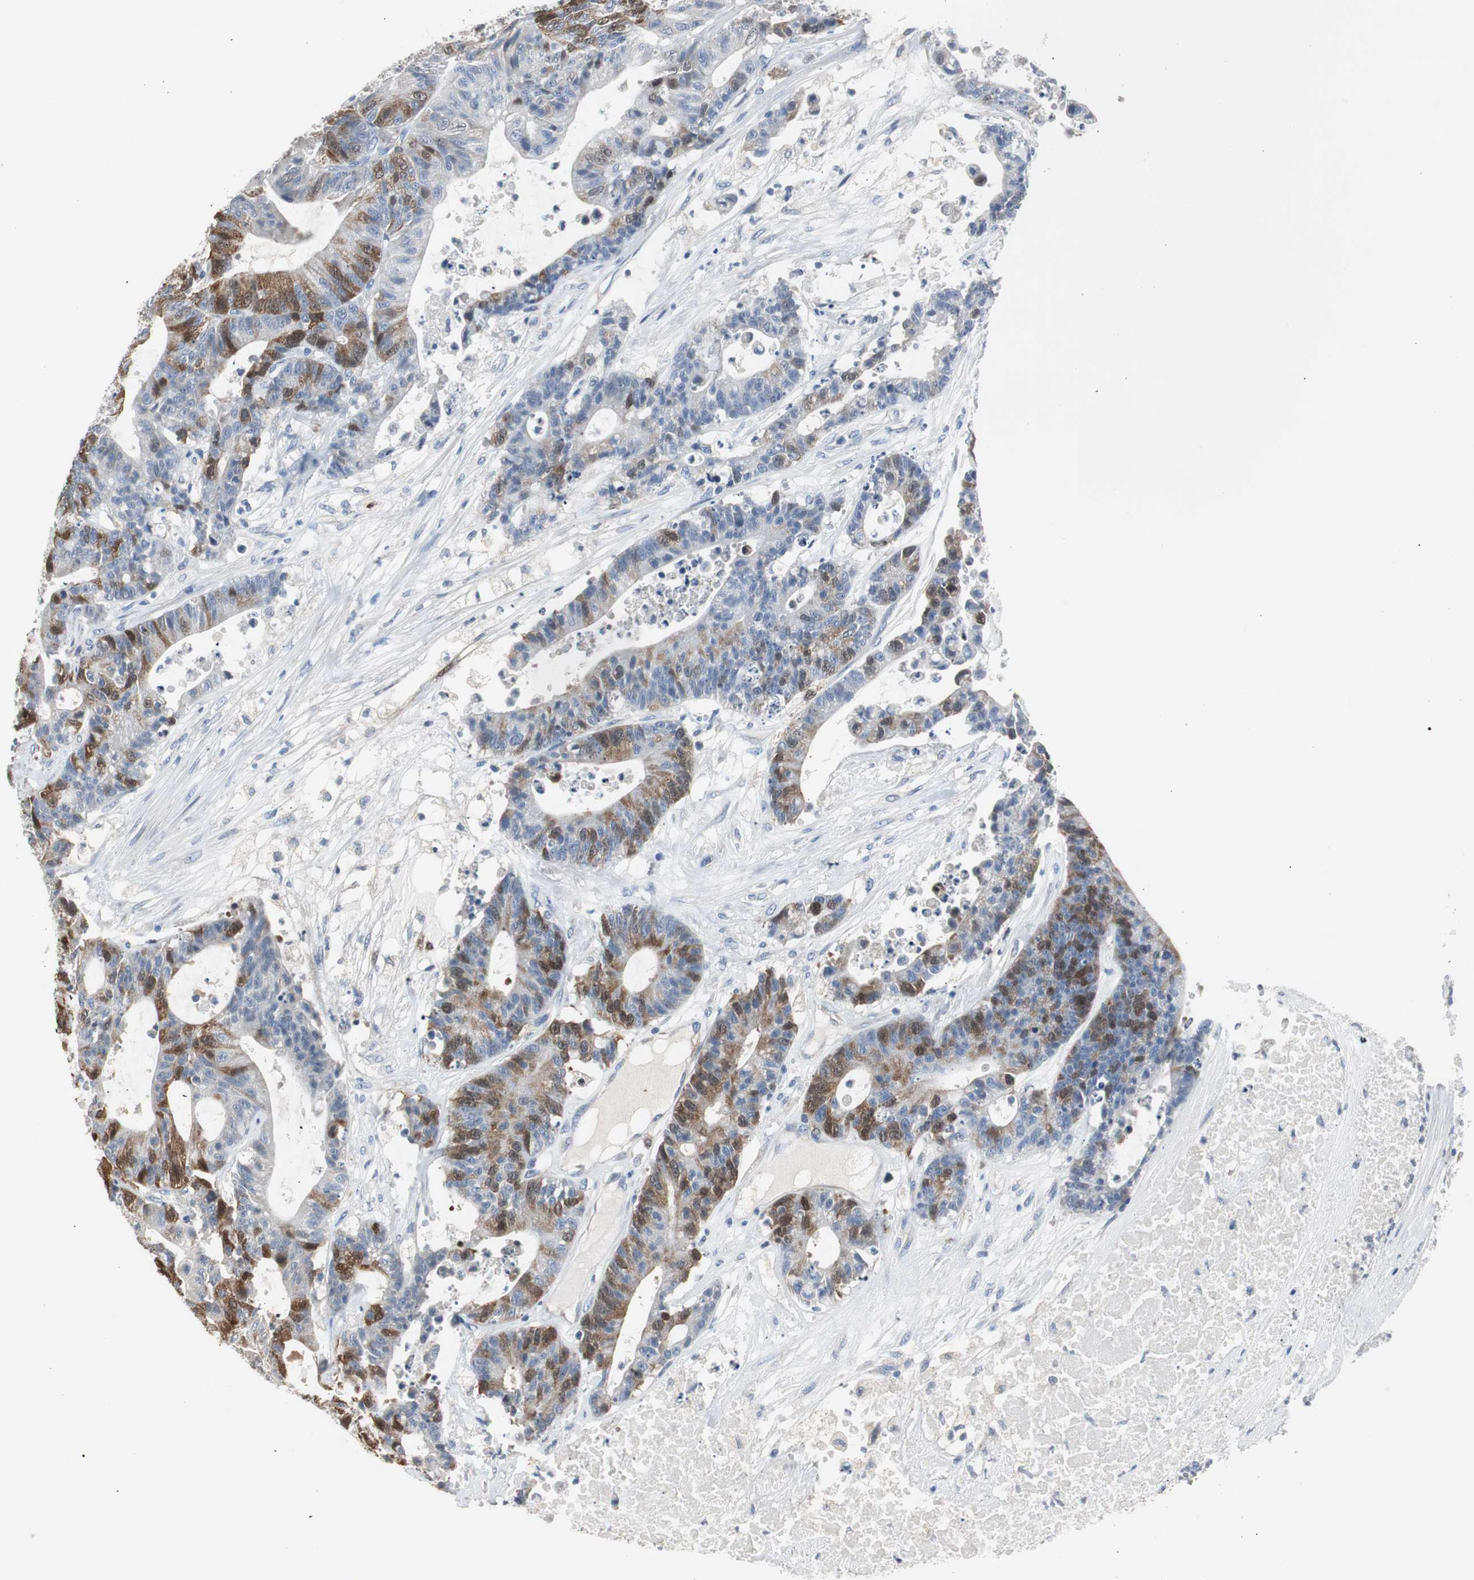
{"staining": {"intensity": "strong", "quantity": "25%-75%", "location": "cytoplasmic/membranous"}, "tissue": "colorectal cancer", "cell_type": "Tumor cells", "image_type": "cancer", "snomed": [{"axis": "morphology", "description": "Adenocarcinoma, NOS"}, {"axis": "topography", "description": "Colon"}], "caption": "Protein analysis of colorectal cancer (adenocarcinoma) tissue exhibits strong cytoplasmic/membranous expression in about 25%-75% of tumor cells.", "gene": "TK1", "patient": {"sex": "female", "age": 84}}